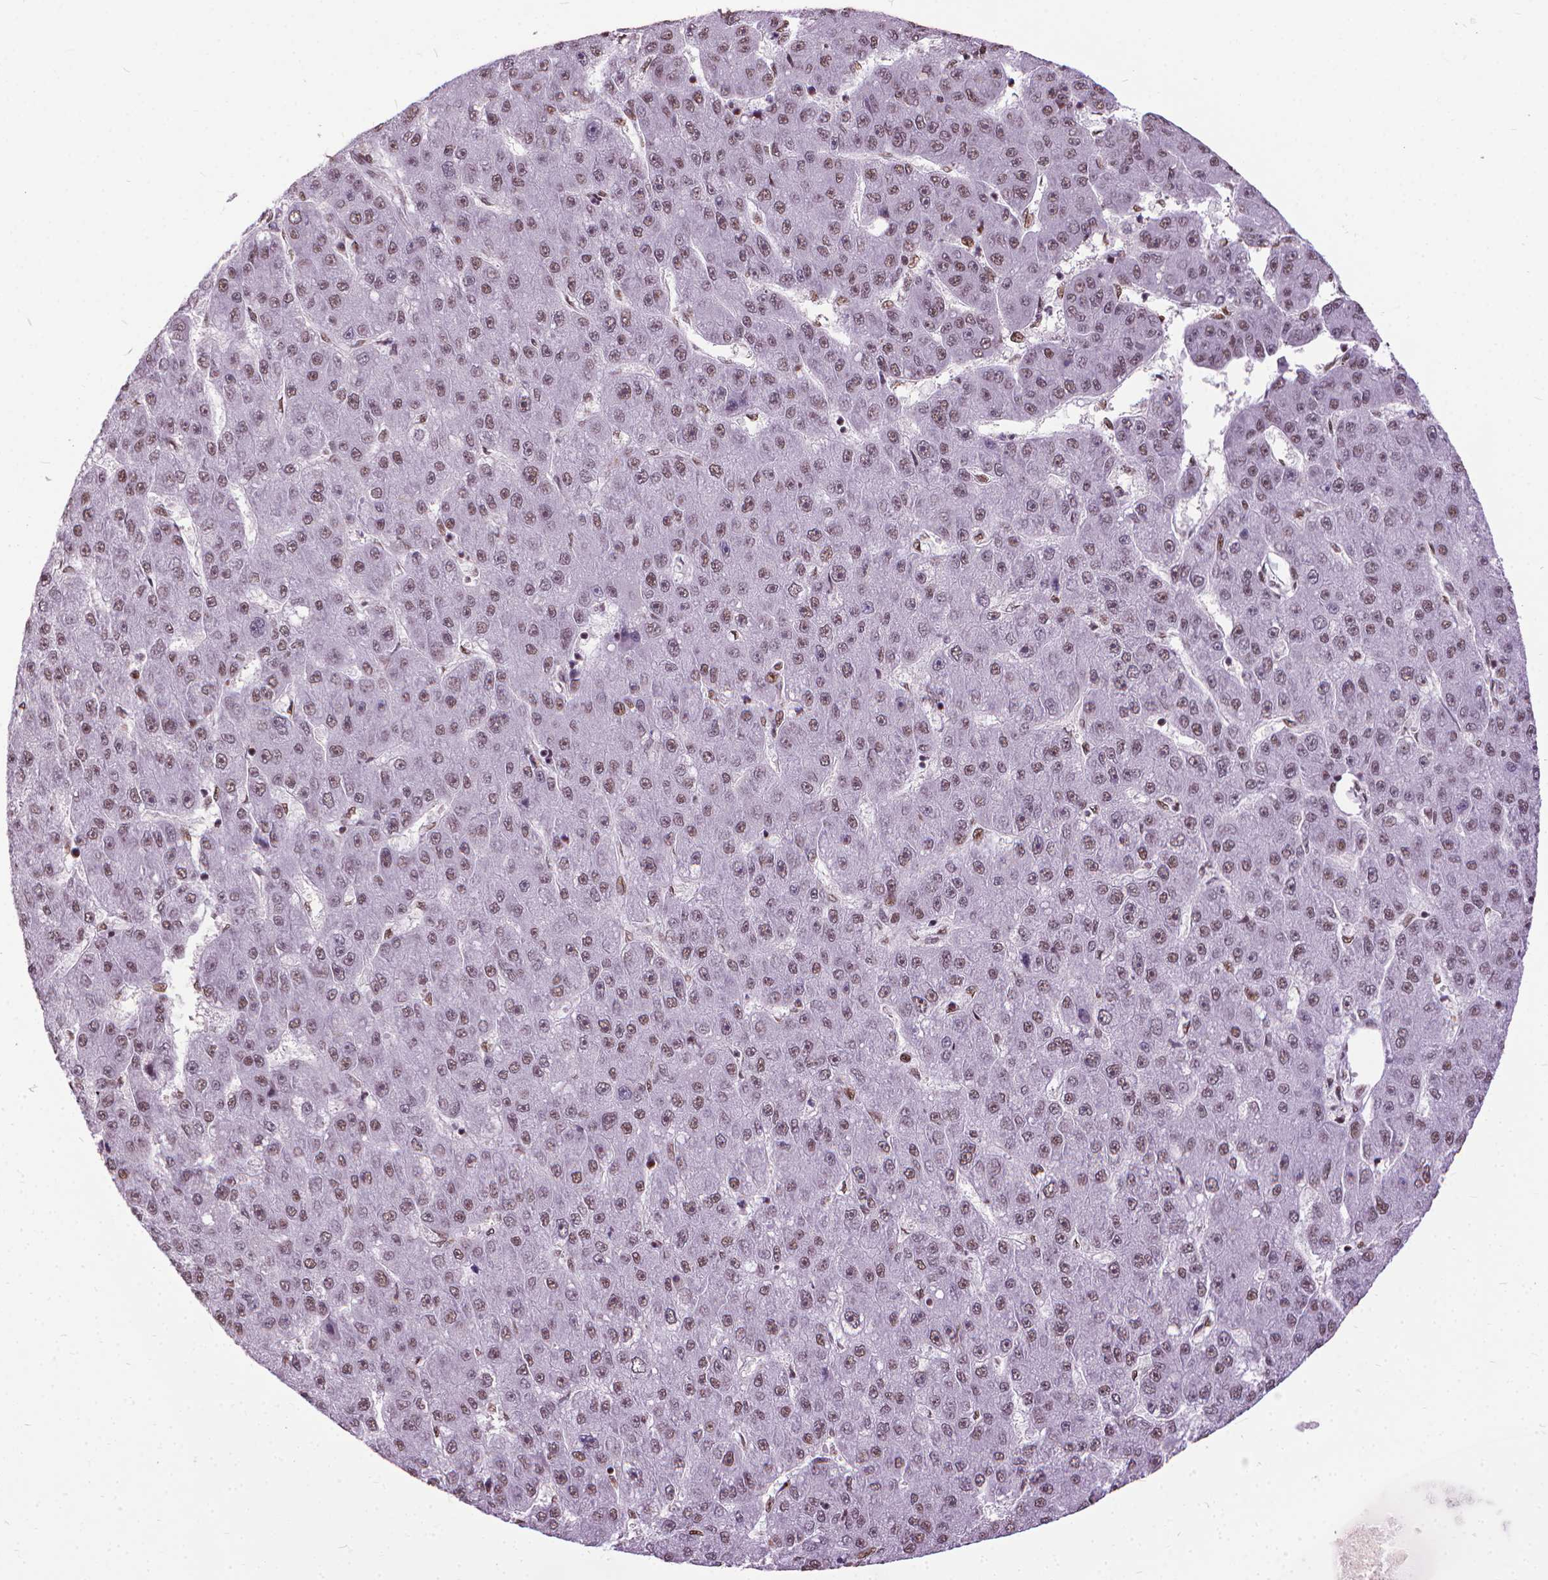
{"staining": {"intensity": "moderate", "quantity": ">75%", "location": "nuclear"}, "tissue": "liver cancer", "cell_type": "Tumor cells", "image_type": "cancer", "snomed": [{"axis": "morphology", "description": "Carcinoma, Hepatocellular, NOS"}, {"axis": "topography", "description": "Liver"}], "caption": "A medium amount of moderate nuclear staining is appreciated in approximately >75% of tumor cells in liver cancer tissue. The staining is performed using DAB (3,3'-diaminobenzidine) brown chromogen to label protein expression. The nuclei are counter-stained blue using hematoxylin.", "gene": "AKAP8", "patient": {"sex": "male", "age": 67}}